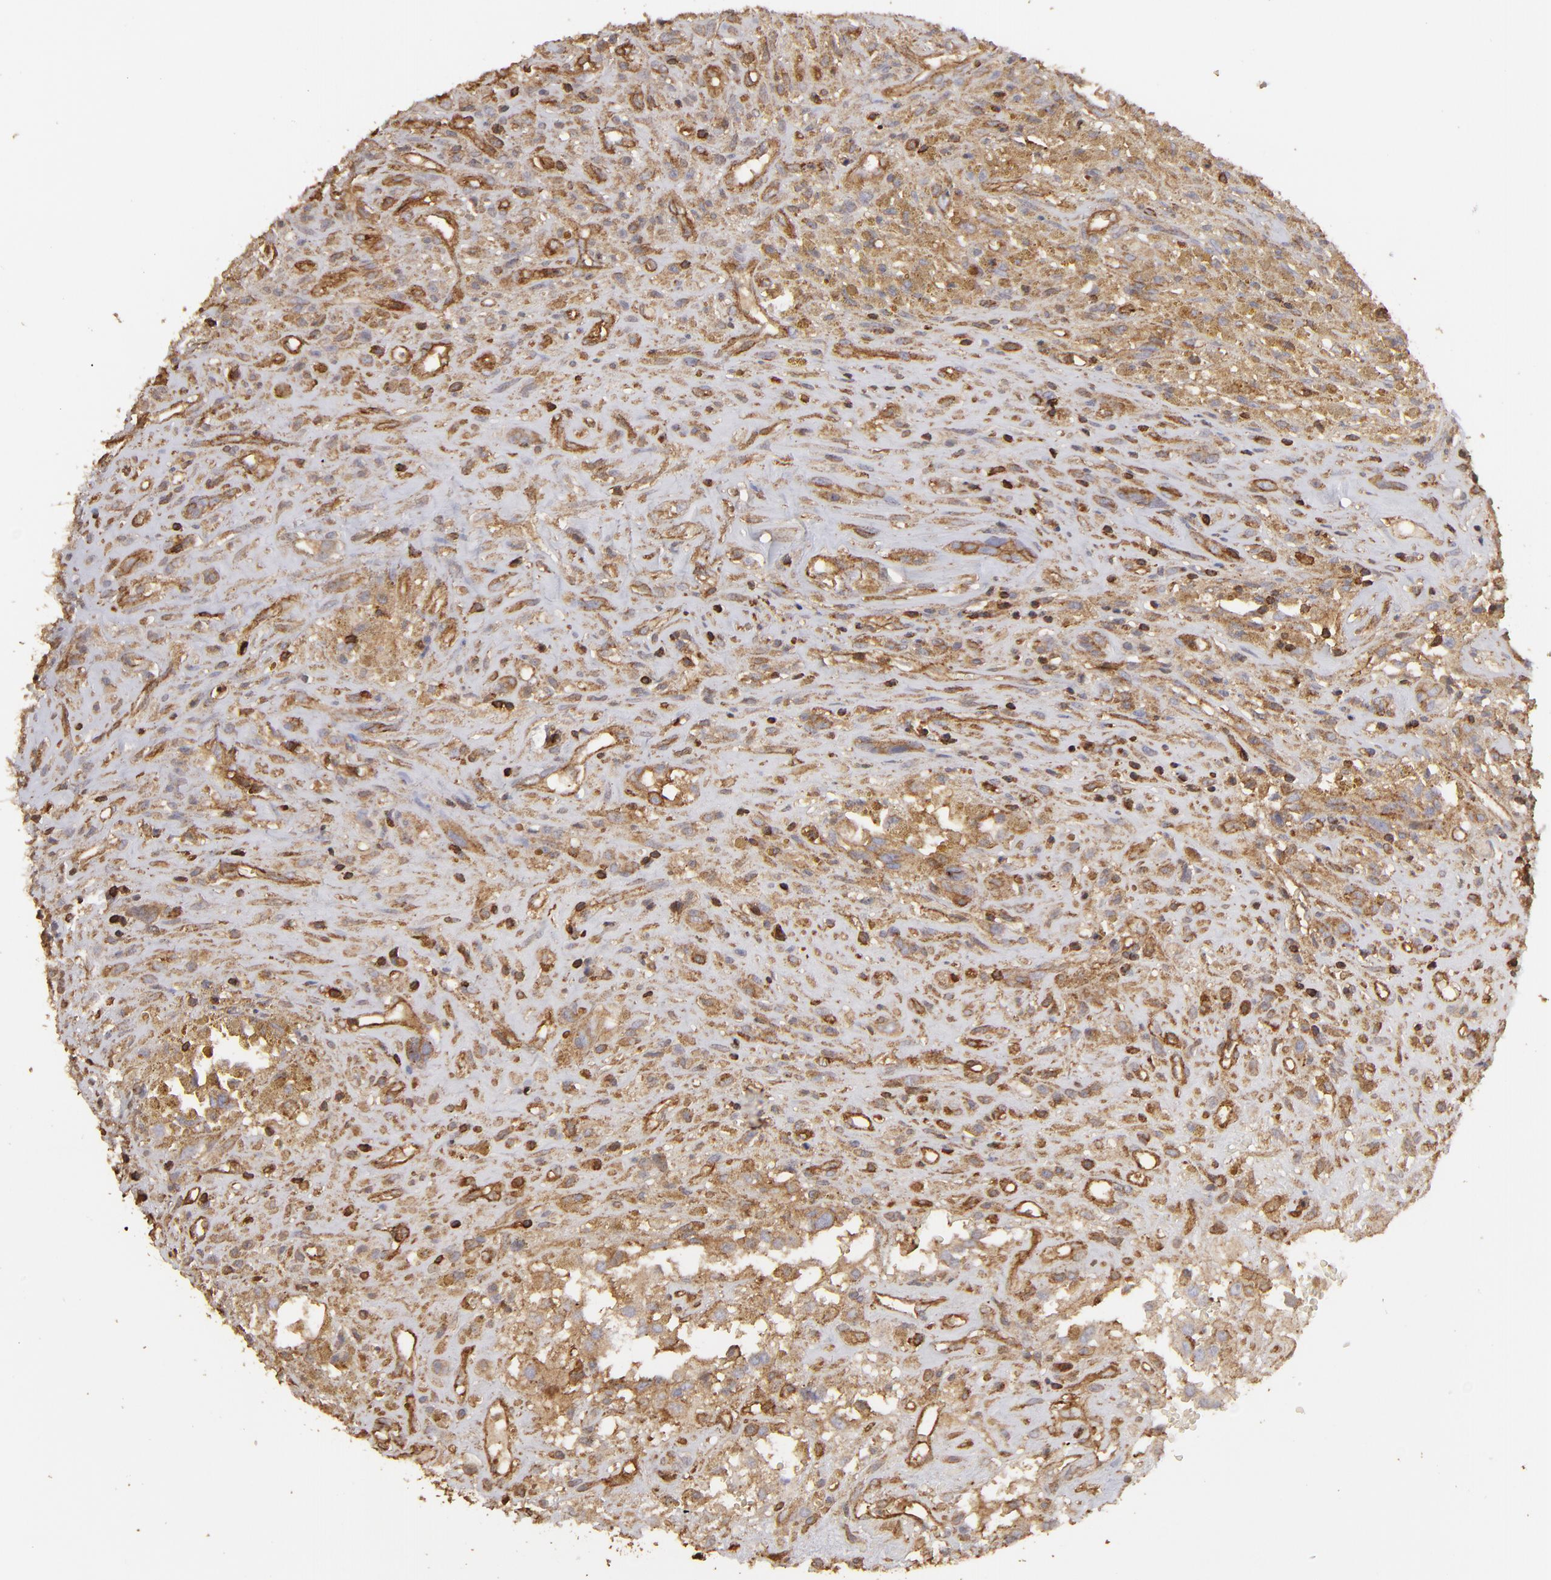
{"staining": {"intensity": "moderate", "quantity": ">75%", "location": "cytoplasmic/membranous"}, "tissue": "glioma", "cell_type": "Tumor cells", "image_type": "cancer", "snomed": [{"axis": "morphology", "description": "Glioma, malignant, High grade"}, {"axis": "topography", "description": "Brain"}], "caption": "Human malignant high-grade glioma stained with a protein marker displays moderate staining in tumor cells.", "gene": "ACTB", "patient": {"sex": "male", "age": 66}}